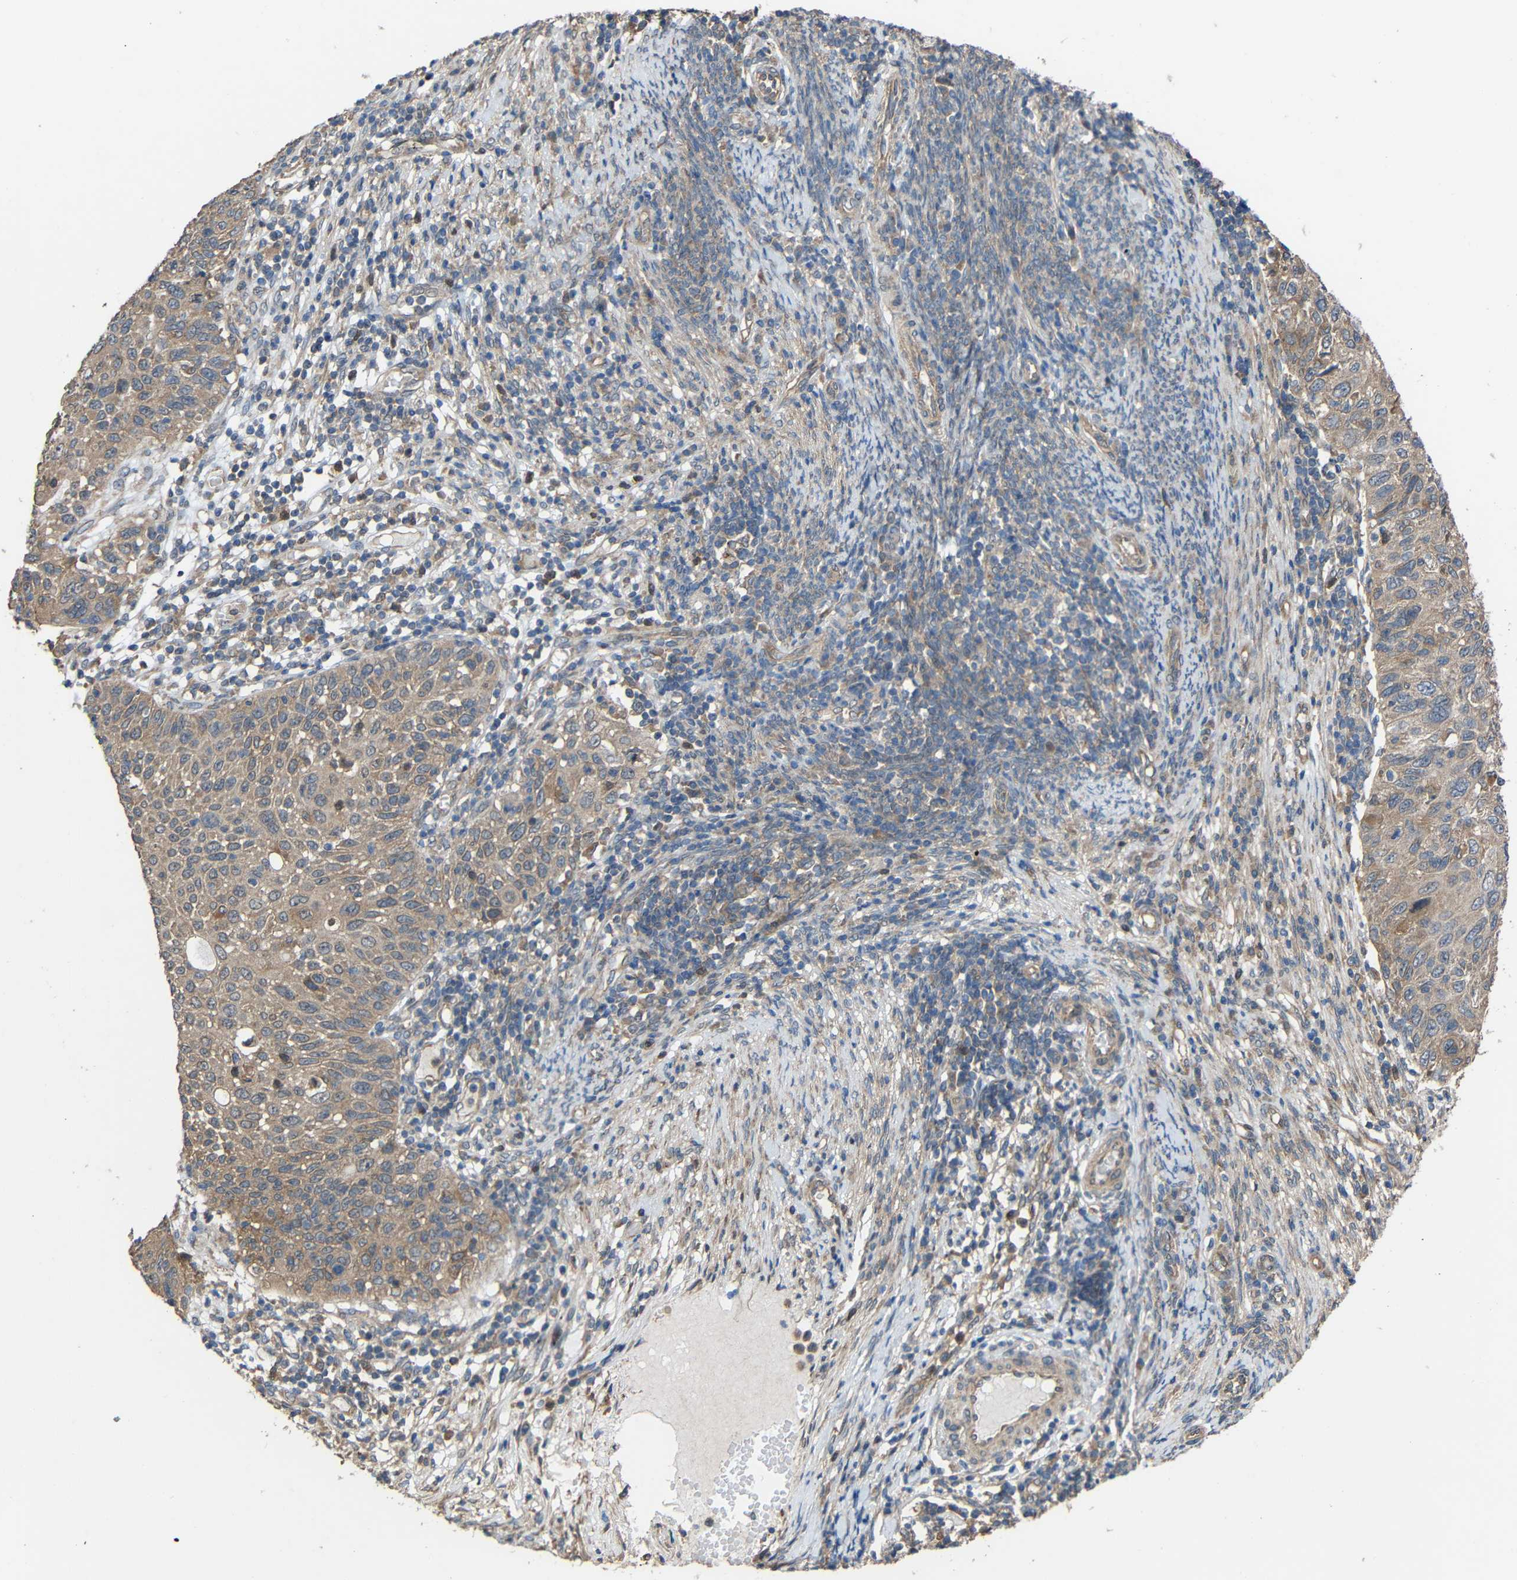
{"staining": {"intensity": "moderate", "quantity": ">75%", "location": "cytoplasmic/membranous"}, "tissue": "cervical cancer", "cell_type": "Tumor cells", "image_type": "cancer", "snomed": [{"axis": "morphology", "description": "Squamous cell carcinoma, NOS"}, {"axis": "topography", "description": "Cervix"}], "caption": "Immunohistochemistry (IHC) image of human squamous cell carcinoma (cervical) stained for a protein (brown), which displays medium levels of moderate cytoplasmic/membranous positivity in approximately >75% of tumor cells.", "gene": "CHST9", "patient": {"sex": "female", "age": 70}}